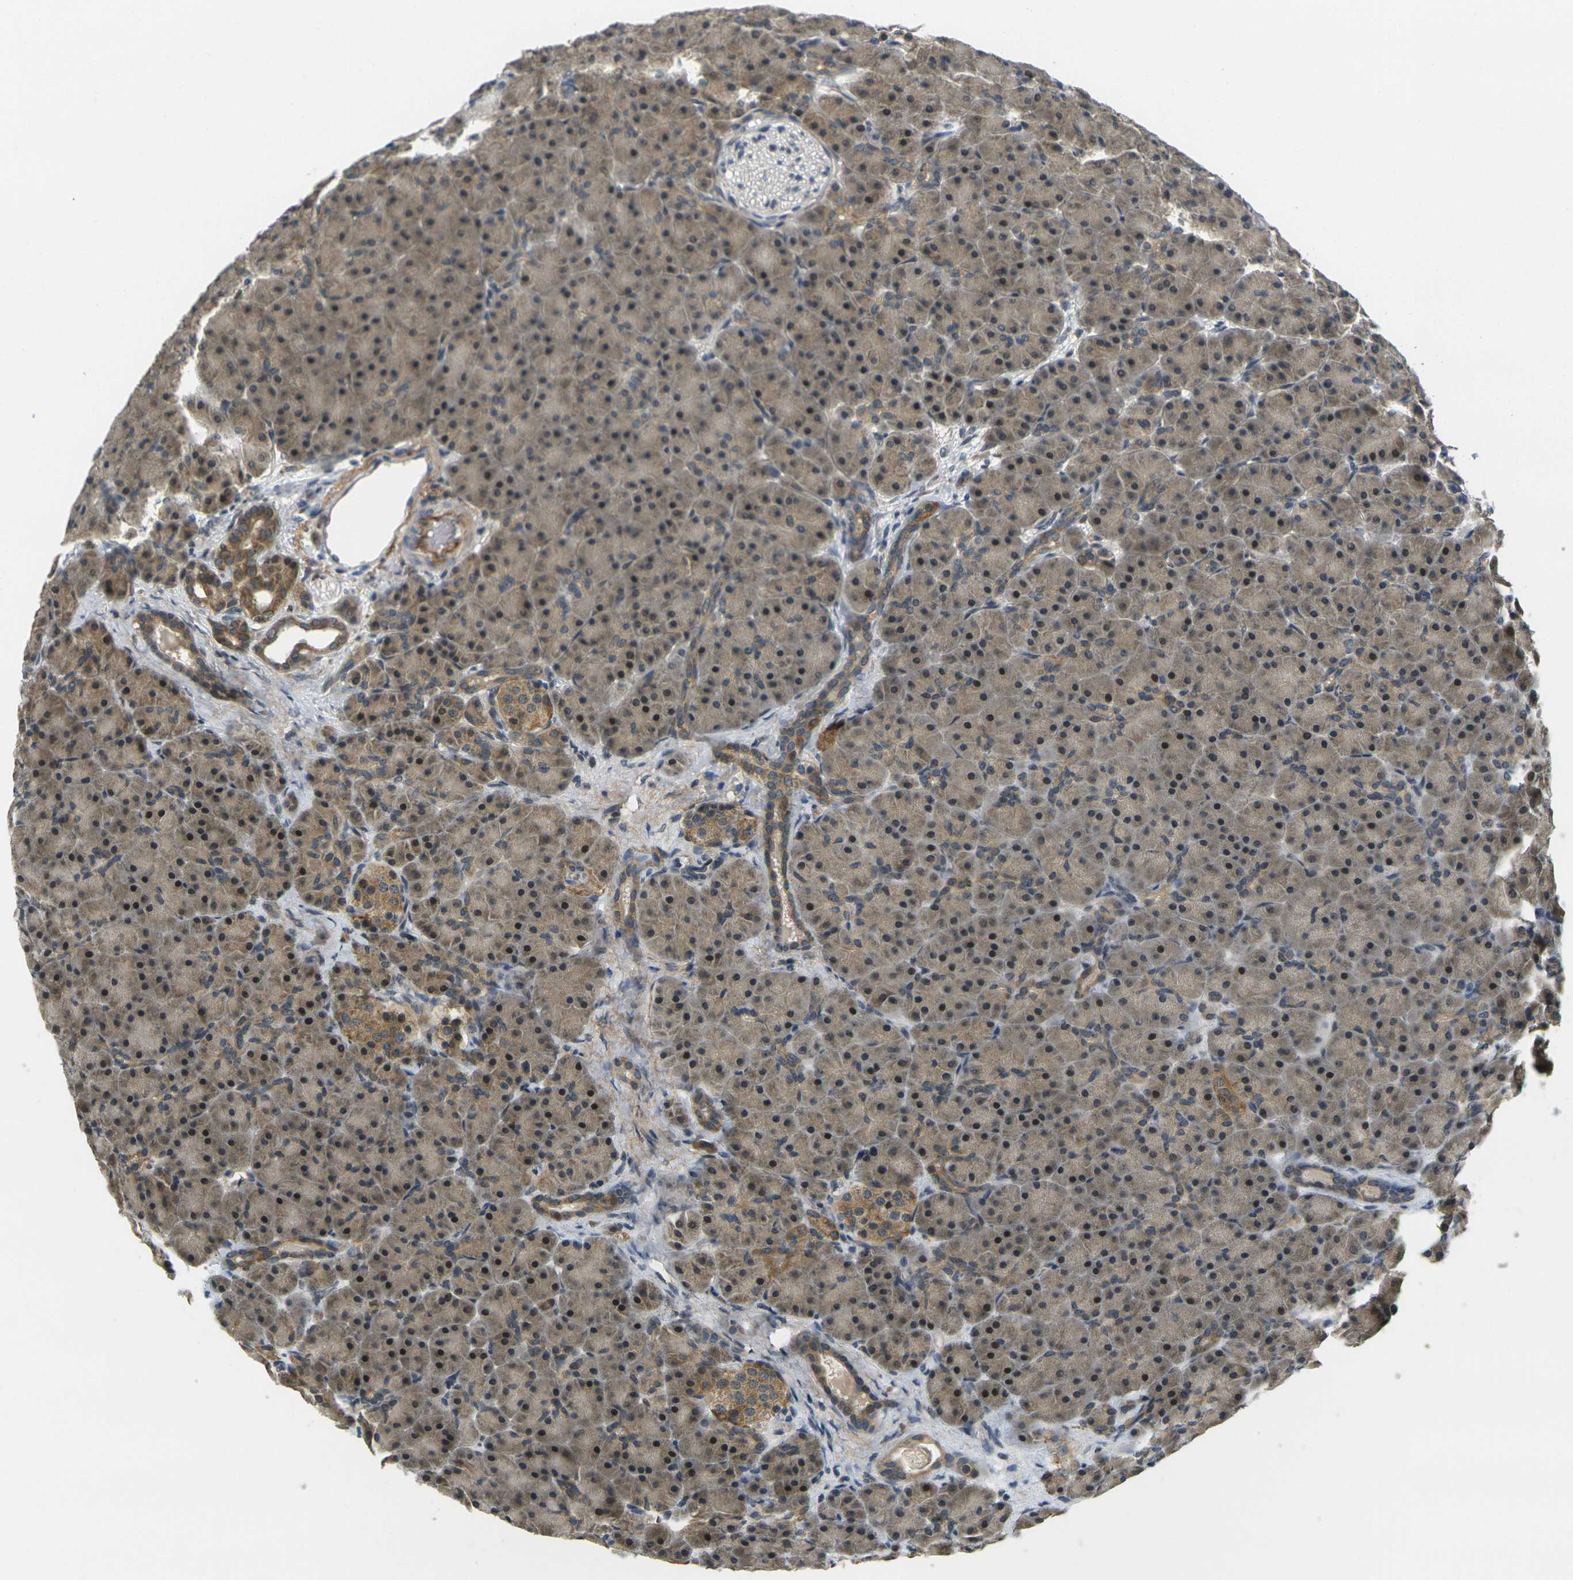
{"staining": {"intensity": "moderate", "quantity": ">75%", "location": "cytoplasmic/membranous,nuclear"}, "tissue": "pancreas", "cell_type": "Exocrine glandular cells", "image_type": "normal", "snomed": [{"axis": "morphology", "description": "Normal tissue, NOS"}, {"axis": "topography", "description": "Pancreas"}], "caption": "Immunohistochemistry (DAB) staining of unremarkable human pancreas displays moderate cytoplasmic/membranous,nuclear protein expression in about >75% of exocrine glandular cells. (brown staining indicates protein expression, while blue staining denotes nuclei).", "gene": "KLHL8", "patient": {"sex": "male", "age": 66}}